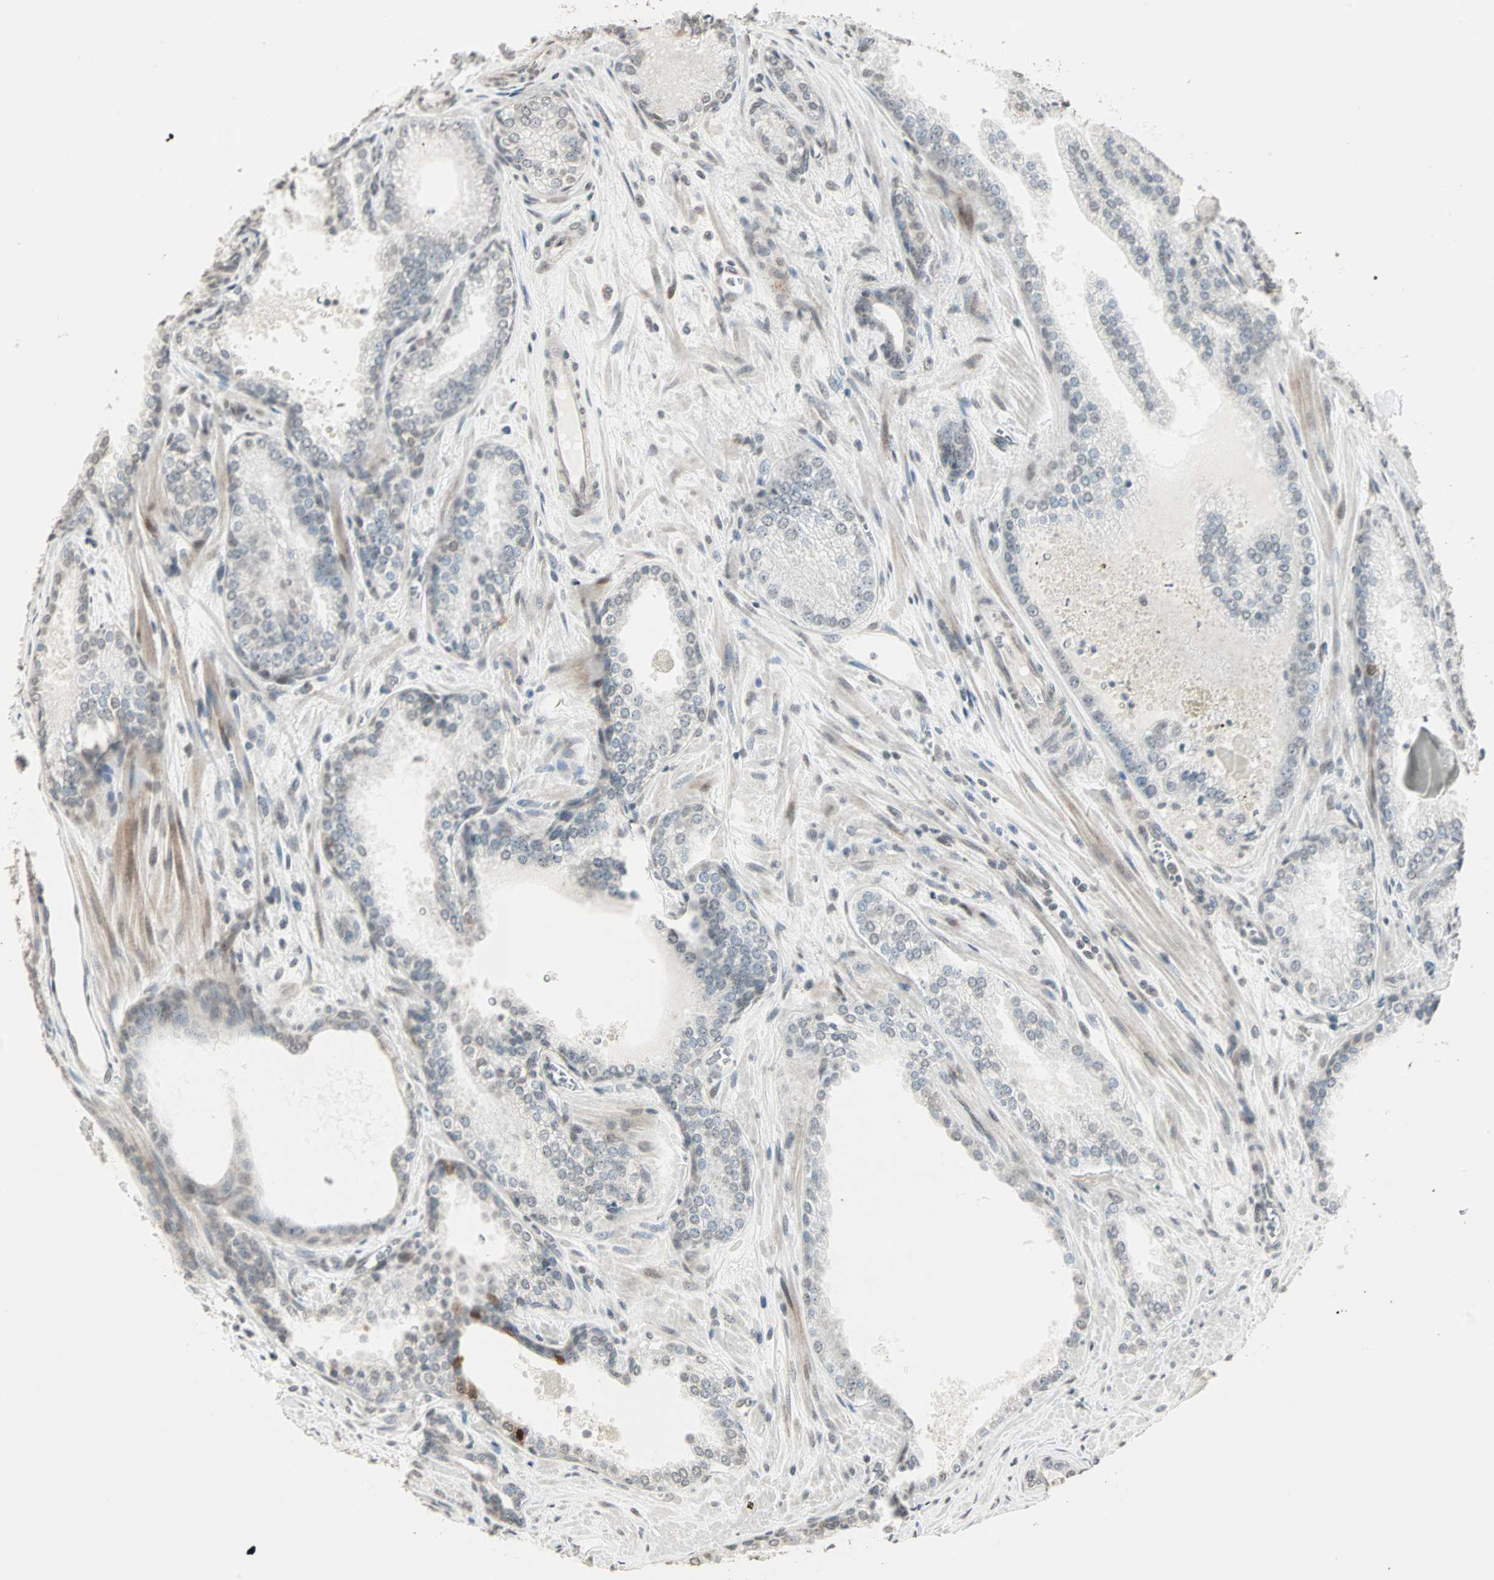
{"staining": {"intensity": "moderate", "quantity": "<25%", "location": "nuclear"}, "tissue": "prostate cancer", "cell_type": "Tumor cells", "image_type": "cancer", "snomed": [{"axis": "morphology", "description": "Adenocarcinoma, Low grade"}, {"axis": "topography", "description": "Prostate"}], "caption": "High-magnification brightfield microscopy of prostate adenocarcinoma (low-grade) stained with DAB (3,3'-diaminobenzidine) (brown) and counterstained with hematoxylin (blue). tumor cells exhibit moderate nuclear staining is present in approximately<25% of cells.", "gene": "CBLC", "patient": {"sex": "male", "age": 60}}